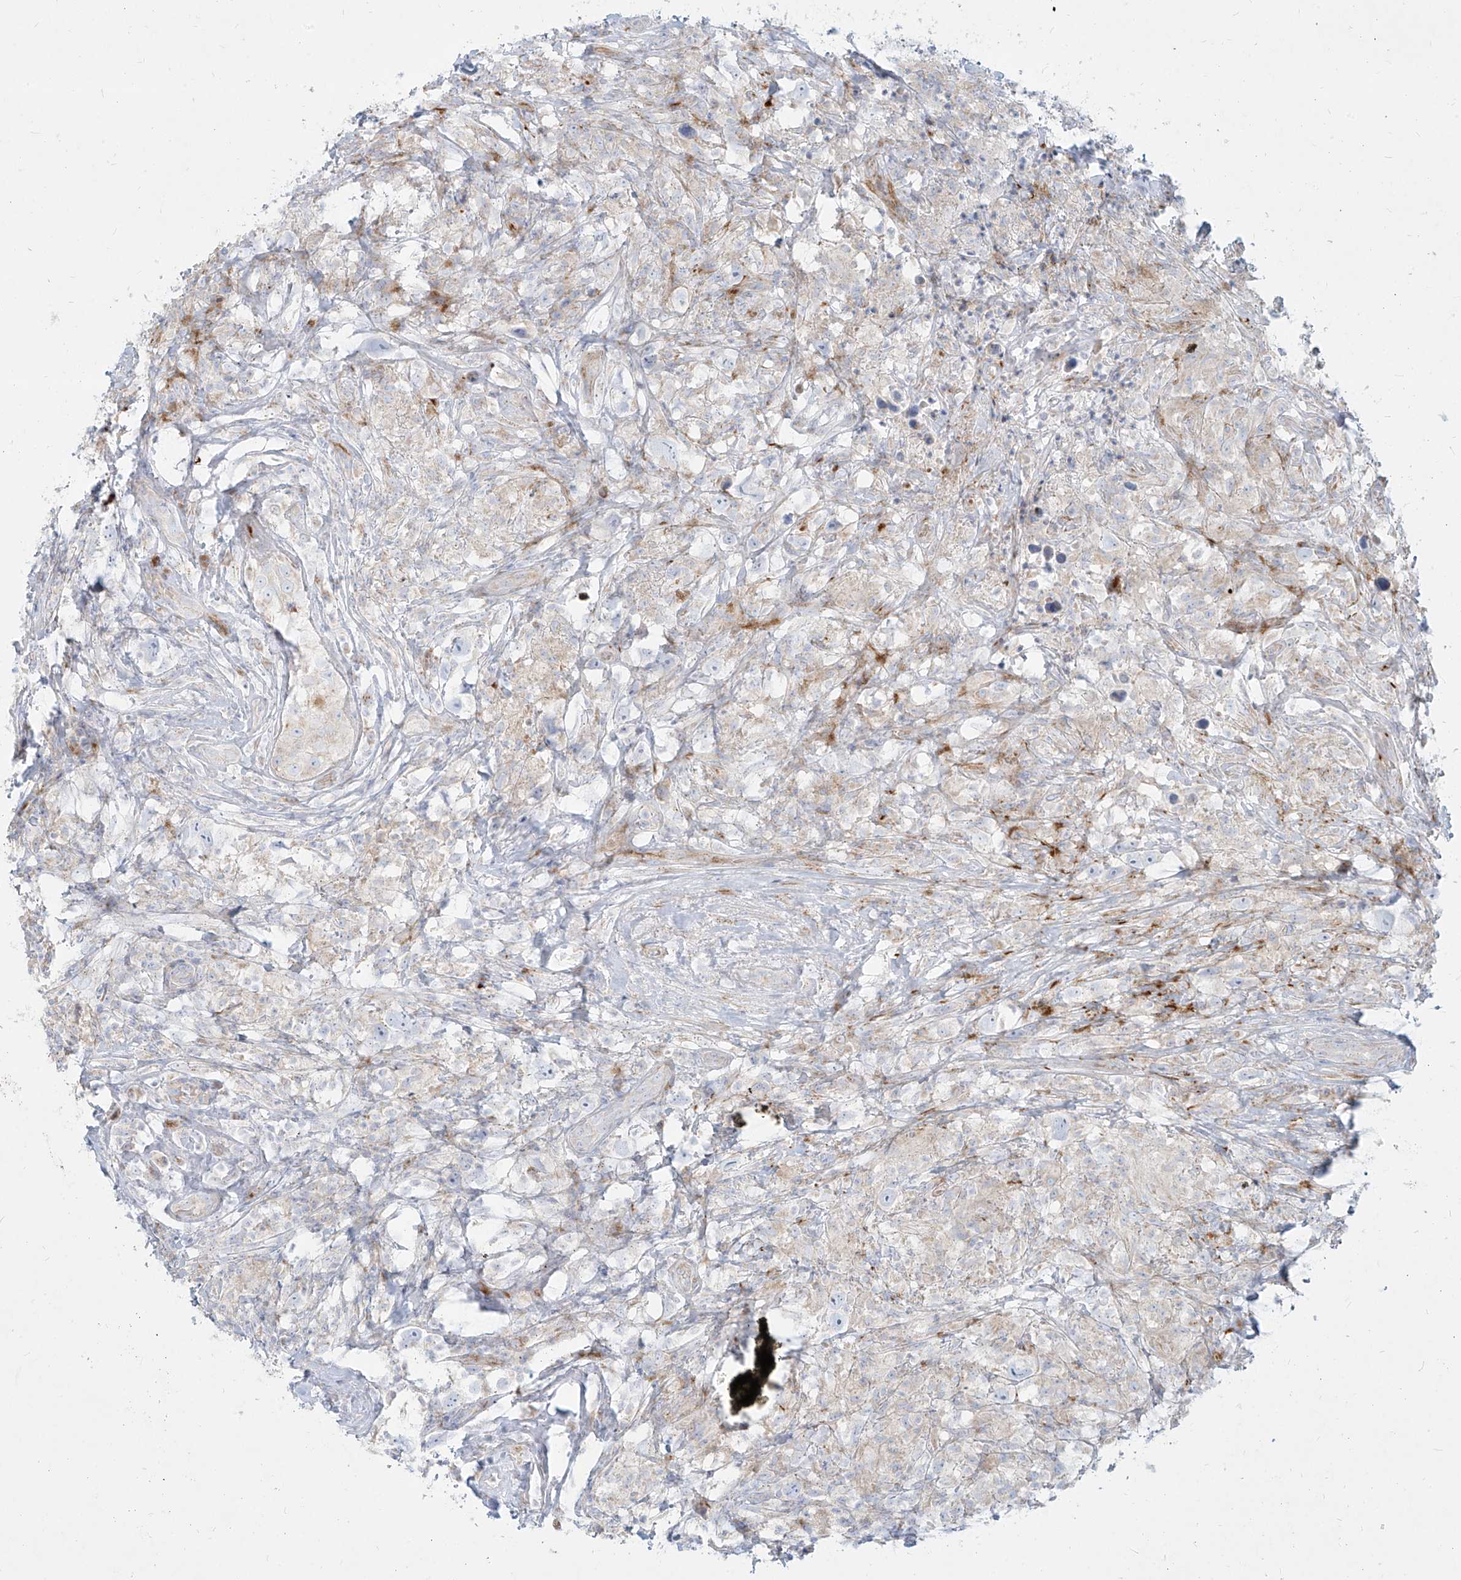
{"staining": {"intensity": "negative", "quantity": "none", "location": "none"}, "tissue": "testis cancer", "cell_type": "Tumor cells", "image_type": "cancer", "snomed": [{"axis": "morphology", "description": "Seminoma, NOS"}, {"axis": "topography", "description": "Testis"}], "caption": "The histopathology image reveals no staining of tumor cells in seminoma (testis). (Immunohistochemistry, brightfield microscopy, high magnification).", "gene": "MTX2", "patient": {"sex": "male", "age": 49}}